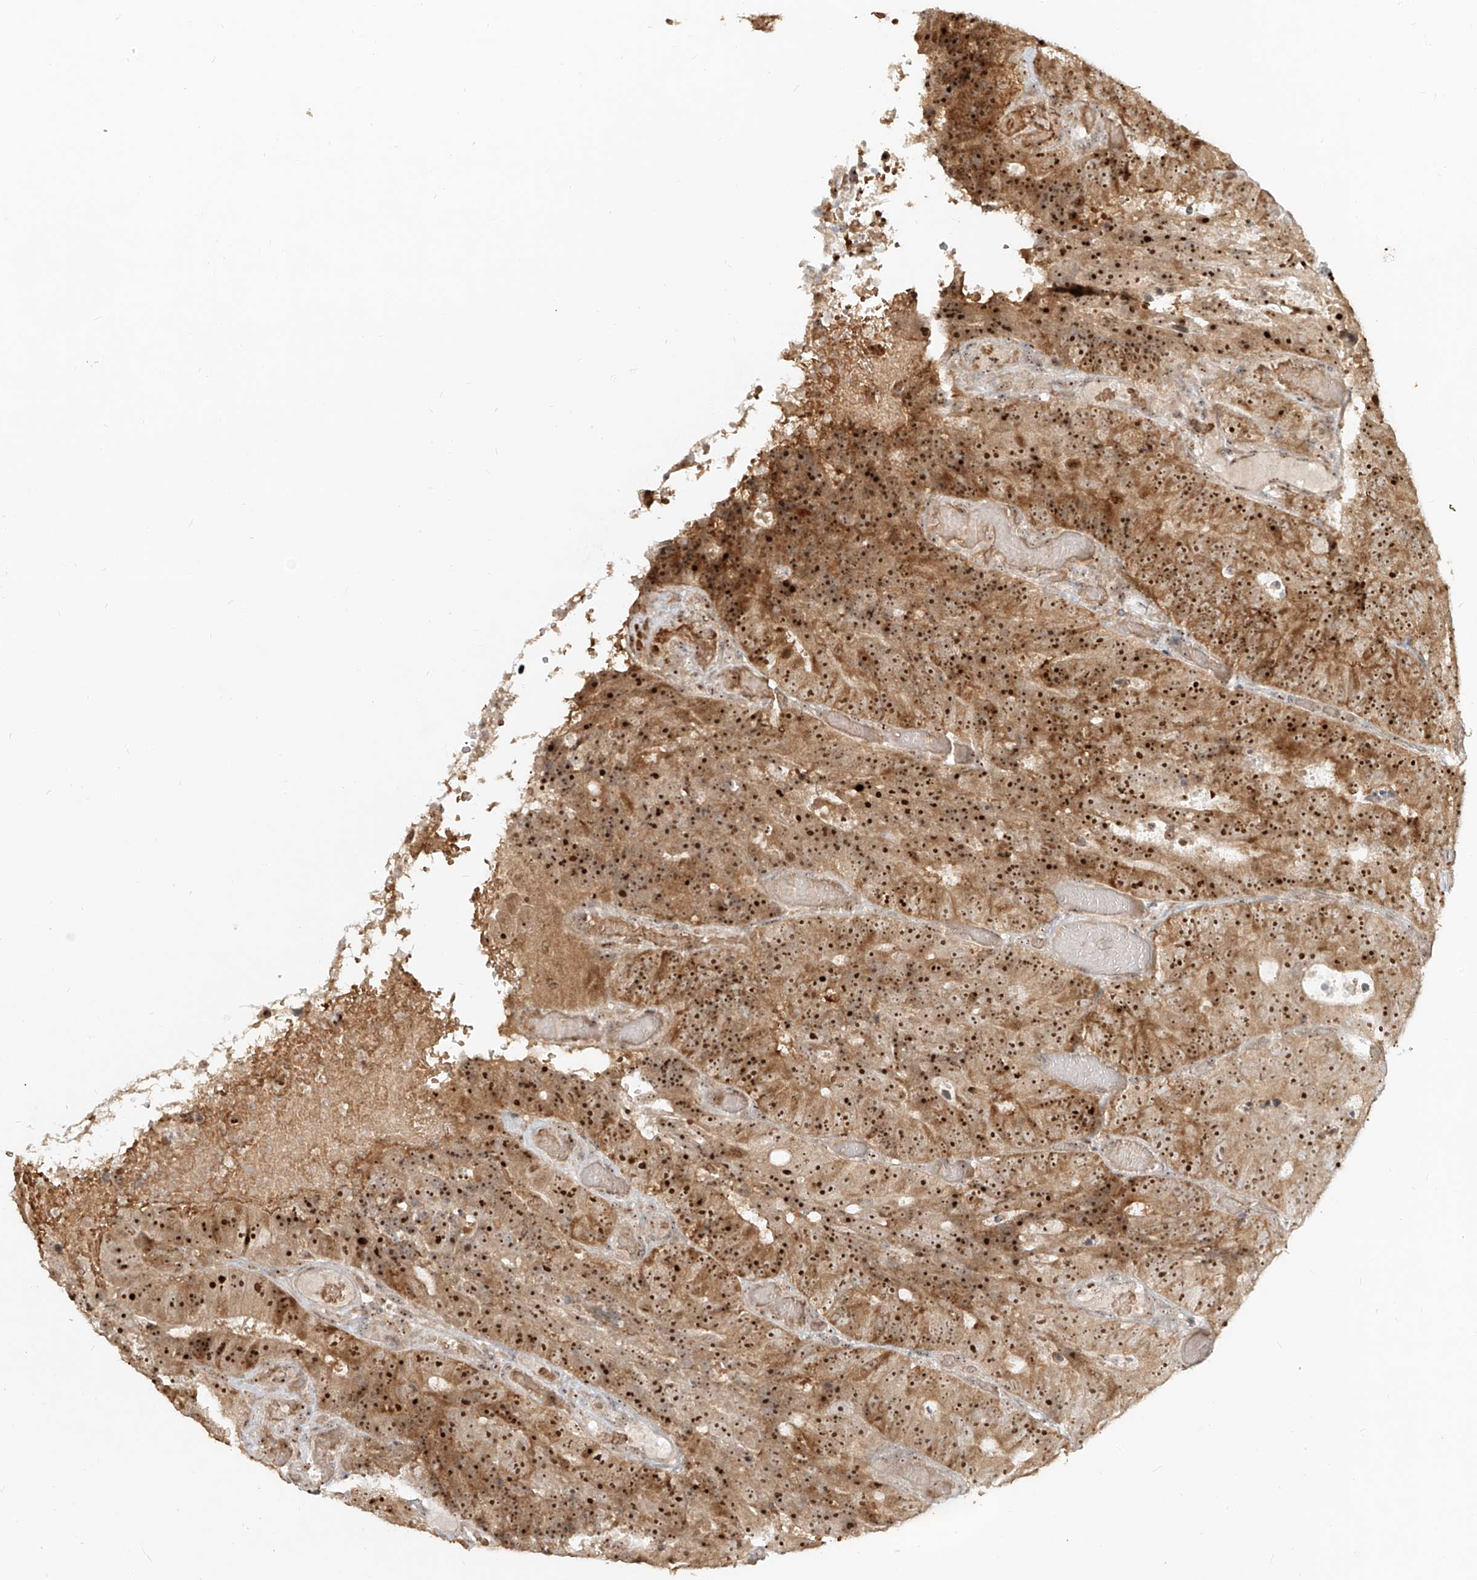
{"staining": {"intensity": "strong", "quantity": ">75%", "location": "cytoplasmic/membranous,nuclear"}, "tissue": "colorectal cancer", "cell_type": "Tumor cells", "image_type": "cancer", "snomed": [{"axis": "morphology", "description": "Adenocarcinoma, NOS"}, {"axis": "topography", "description": "Colon"}], "caption": "Protein analysis of colorectal adenocarcinoma tissue exhibits strong cytoplasmic/membranous and nuclear positivity in about >75% of tumor cells.", "gene": "BYSL", "patient": {"sex": "male", "age": 87}}